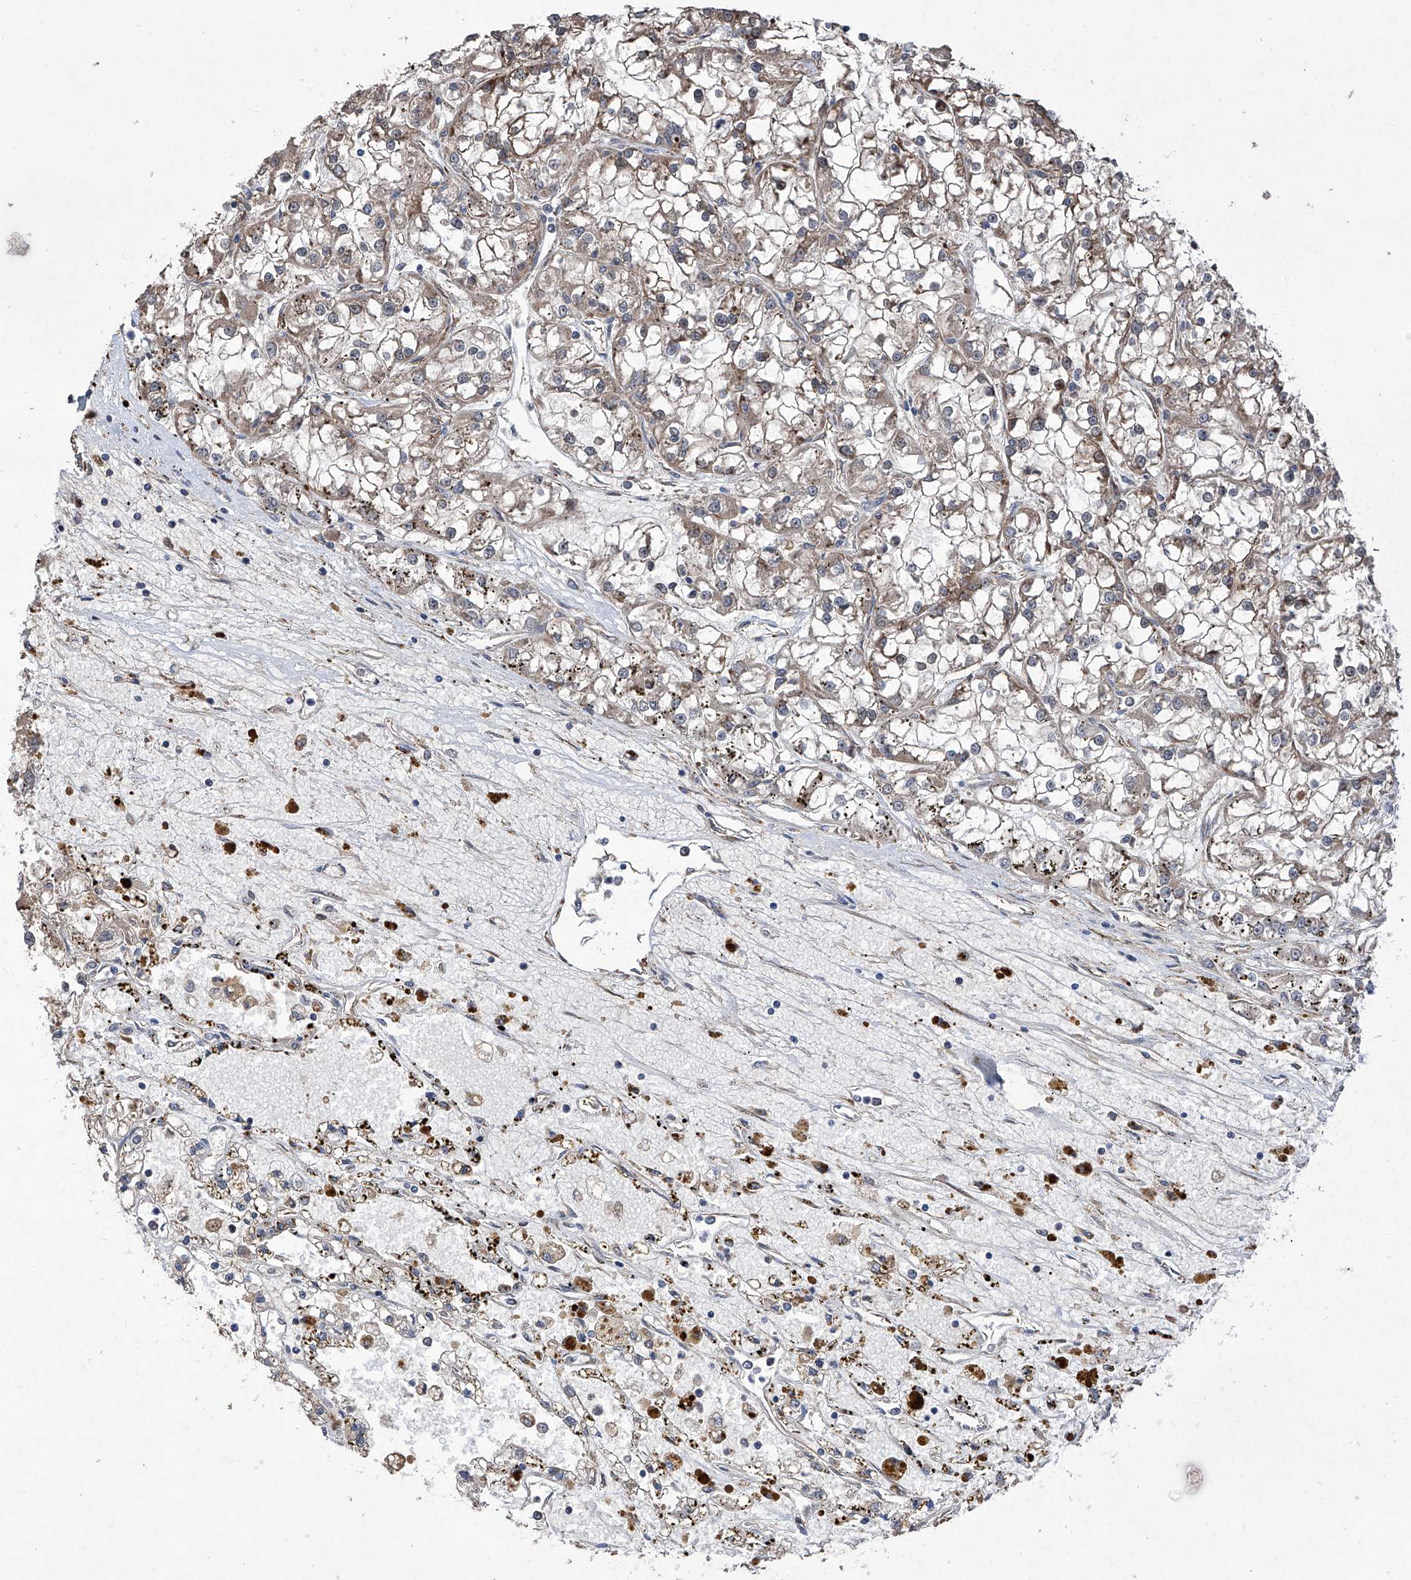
{"staining": {"intensity": "weak", "quantity": ">75%", "location": "cytoplasmic/membranous"}, "tissue": "renal cancer", "cell_type": "Tumor cells", "image_type": "cancer", "snomed": [{"axis": "morphology", "description": "Adenocarcinoma, NOS"}, {"axis": "topography", "description": "Kidney"}], "caption": "Approximately >75% of tumor cells in human renal cancer demonstrate weak cytoplasmic/membranous protein staining as visualized by brown immunohistochemical staining.", "gene": "INPP5B", "patient": {"sex": "female", "age": 52}}